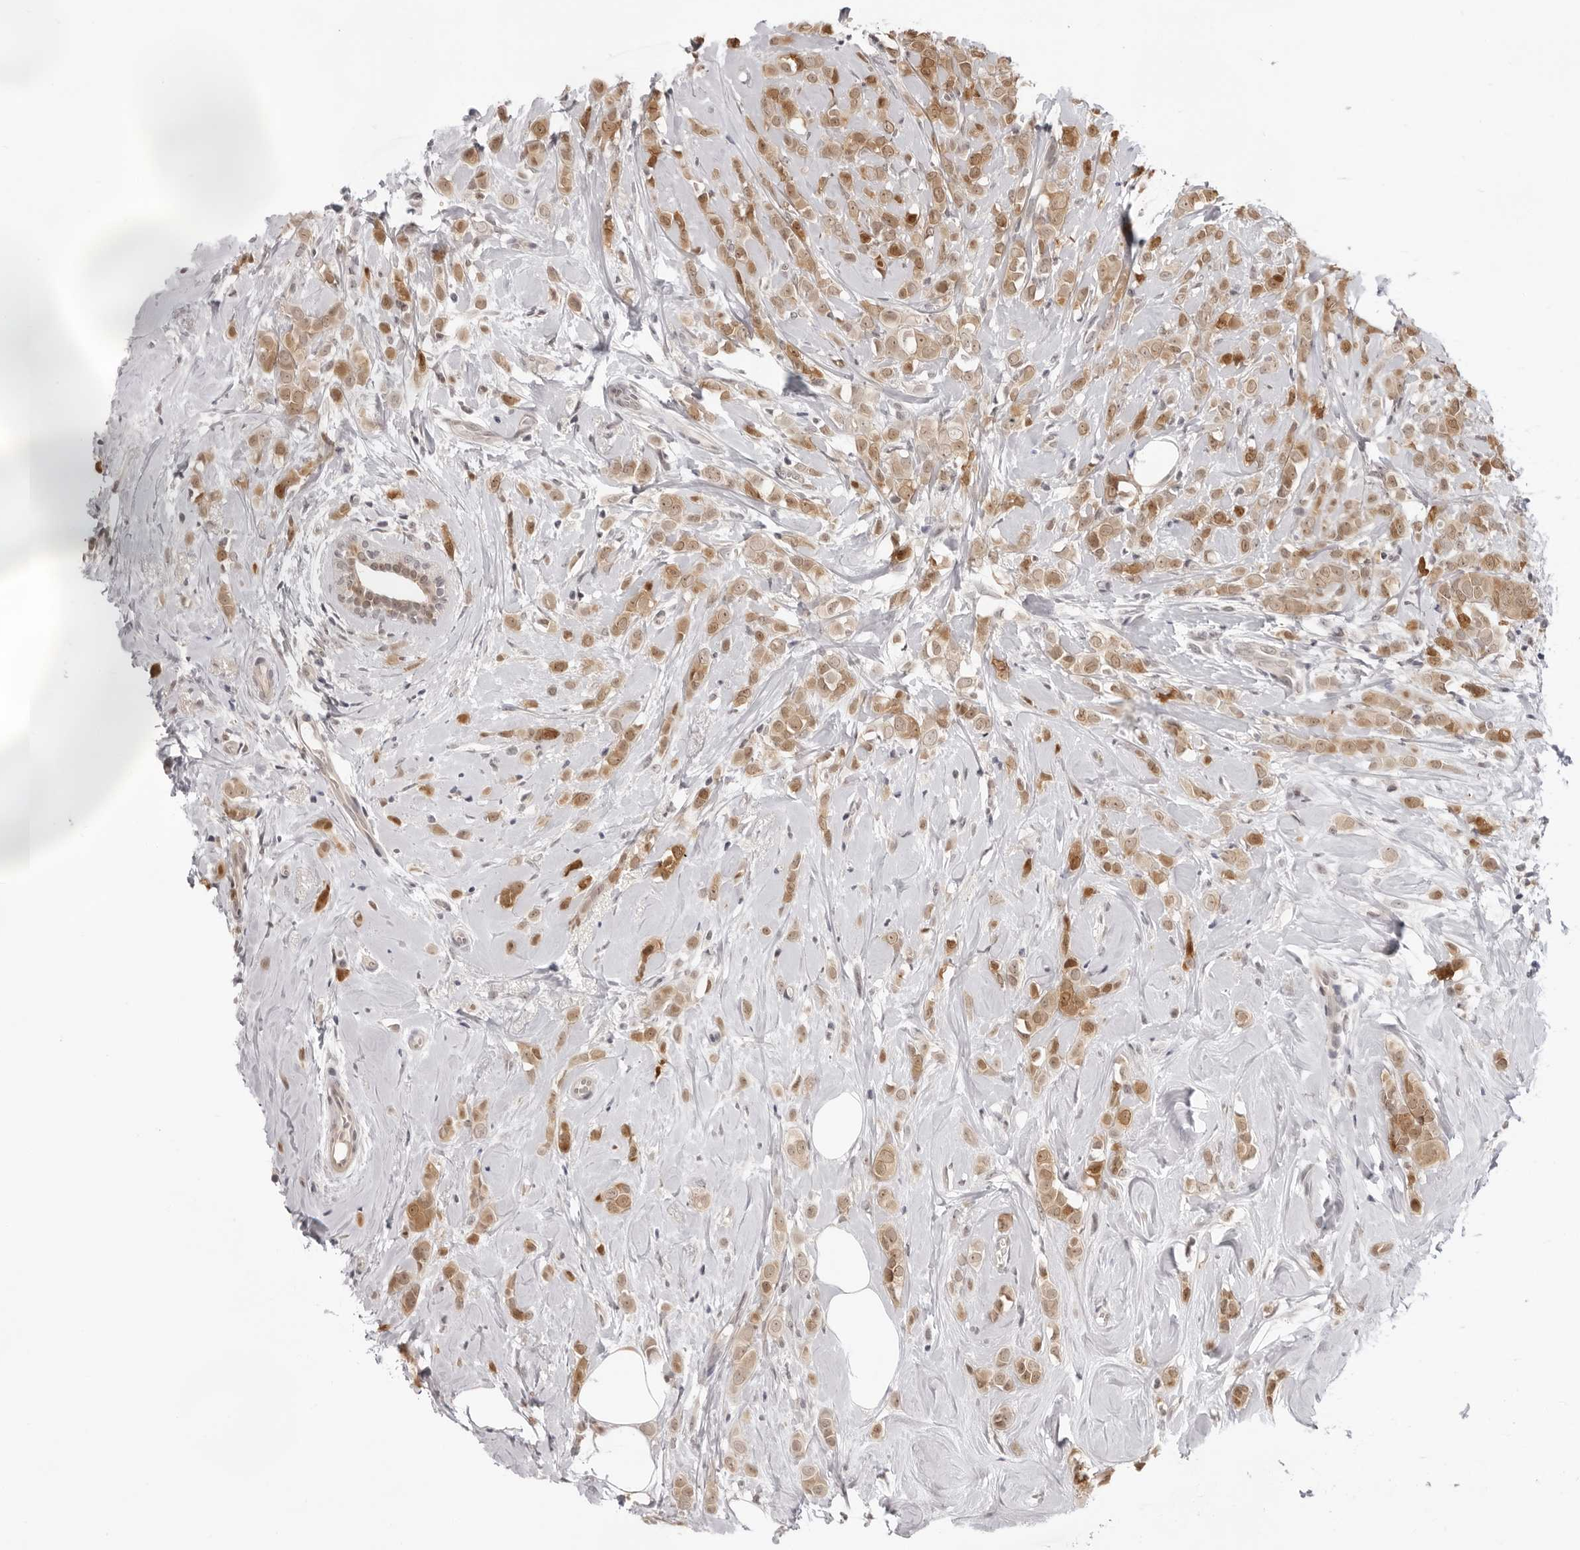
{"staining": {"intensity": "moderate", "quantity": "25%-75%", "location": "cytoplasmic/membranous,nuclear"}, "tissue": "breast cancer", "cell_type": "Tumor cells", "image_type": "cancer", "snomed": [{"axis": "morphology", "description": "Lobular carcinoma"}, {"axis": "topography", "description": "Breast"}], "caption": "Lobular carcinoma (breast) was stained to show a protein in brown. There is medium levels of moderate cytoplasmic/membranous and nuclear positivity in about 25%-75% of tumor cells.", "gene": "SRGAP2", "patient": {"sex": "female", "age": 47}}